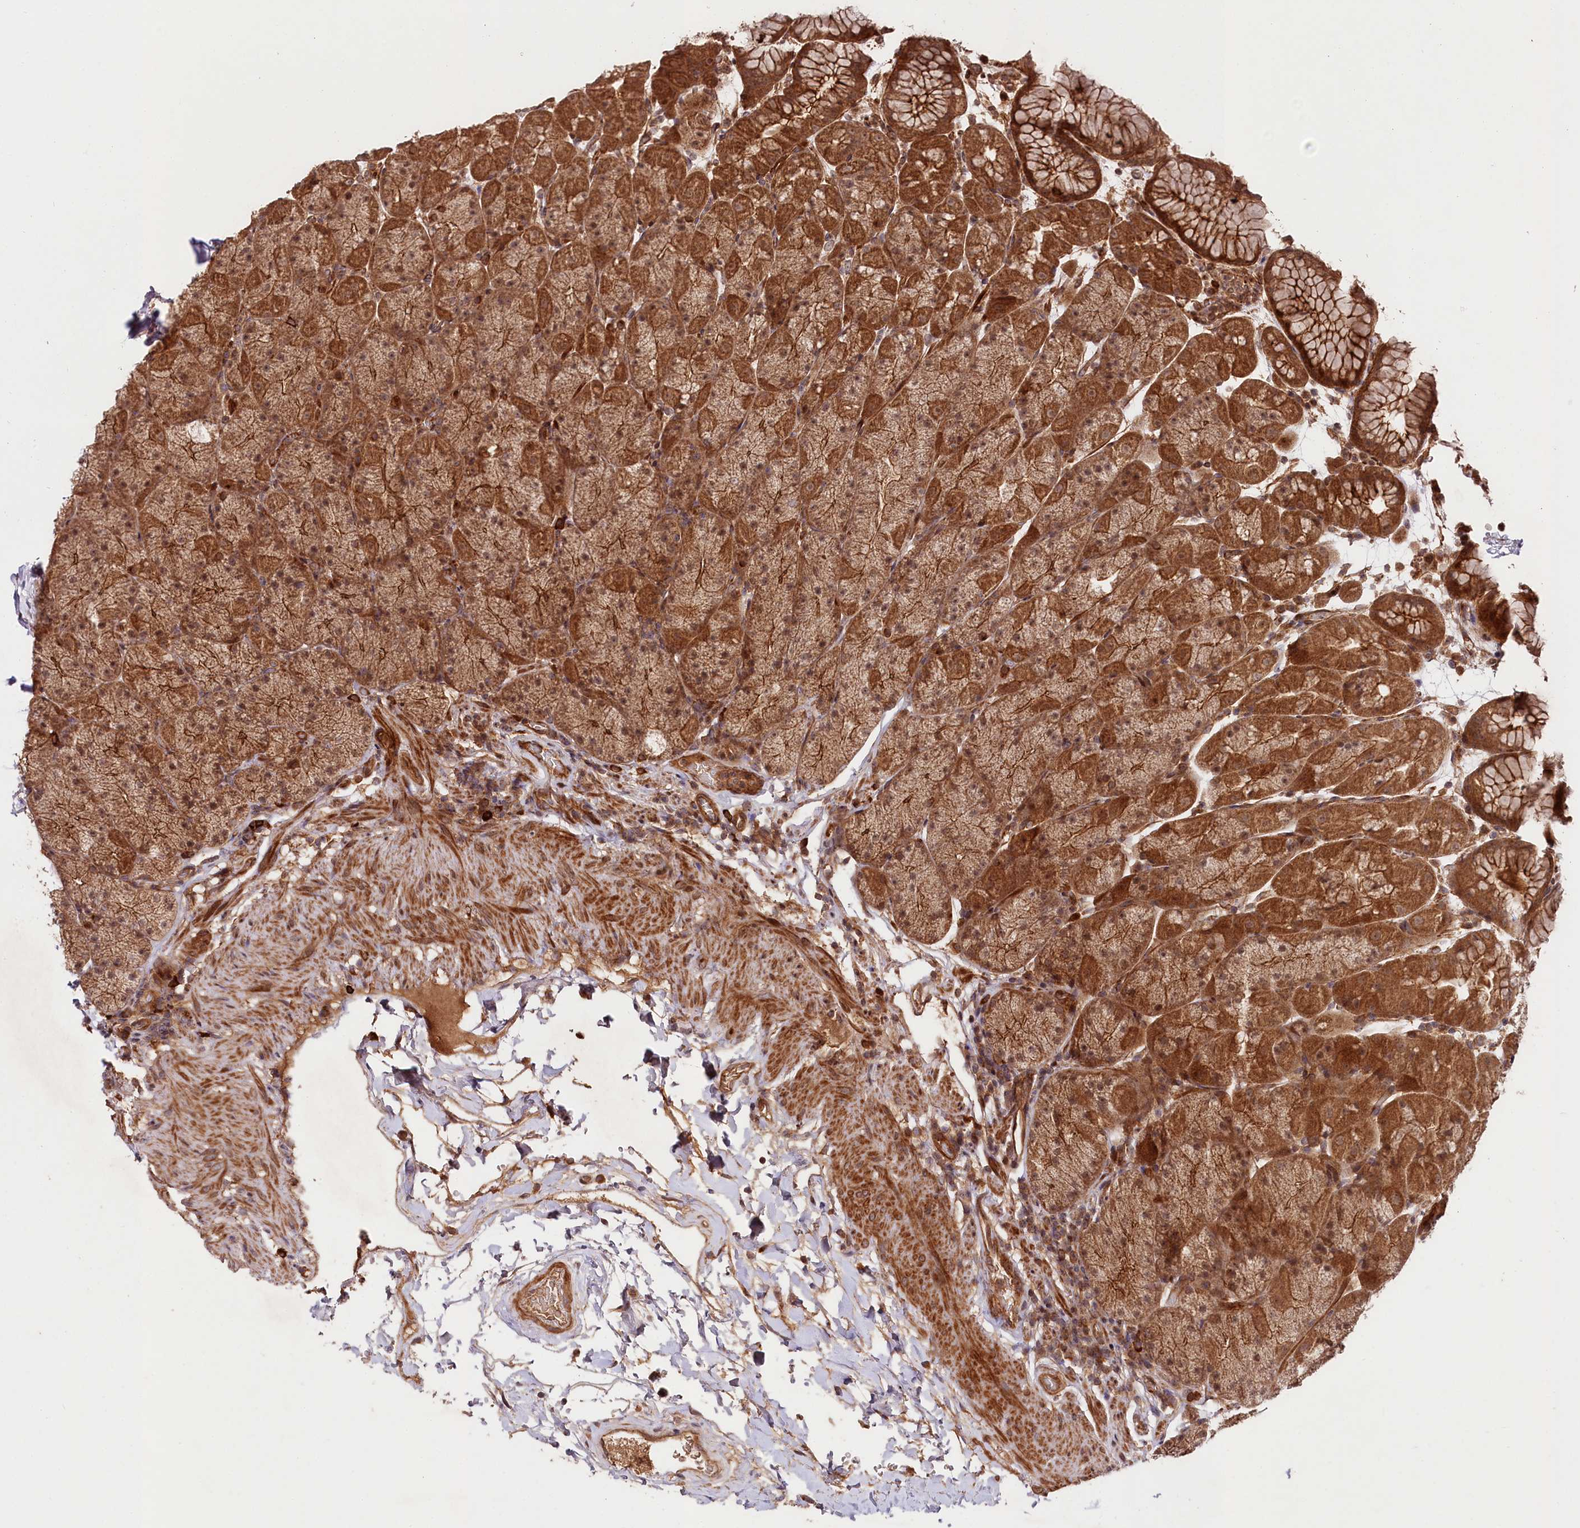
{"staining": {"intensity": "strong", "quantity": ">75%", "location": "cytoplasmic/membranous,nuclear"}, "tissue": "stomach", "cell_type": "Glandular cells", "image_type": "normal", "snomed": [{"axis": "morphology", "description": "Normal tissue, NOS"}, {"axis": "topography", "description": "Stomach, upper"}, {"axis": "topography", "description": "Stomach, lower"}], "caption": "IHC histopathology image of normal human stomach stained for a protein (brown), which shows high levels of strong cytoplasmic/membranous,nuclear positivity in about >75% of glandular cells.", "gene": "NEDD1", "patient": {"sex": "male", "age": 67}}